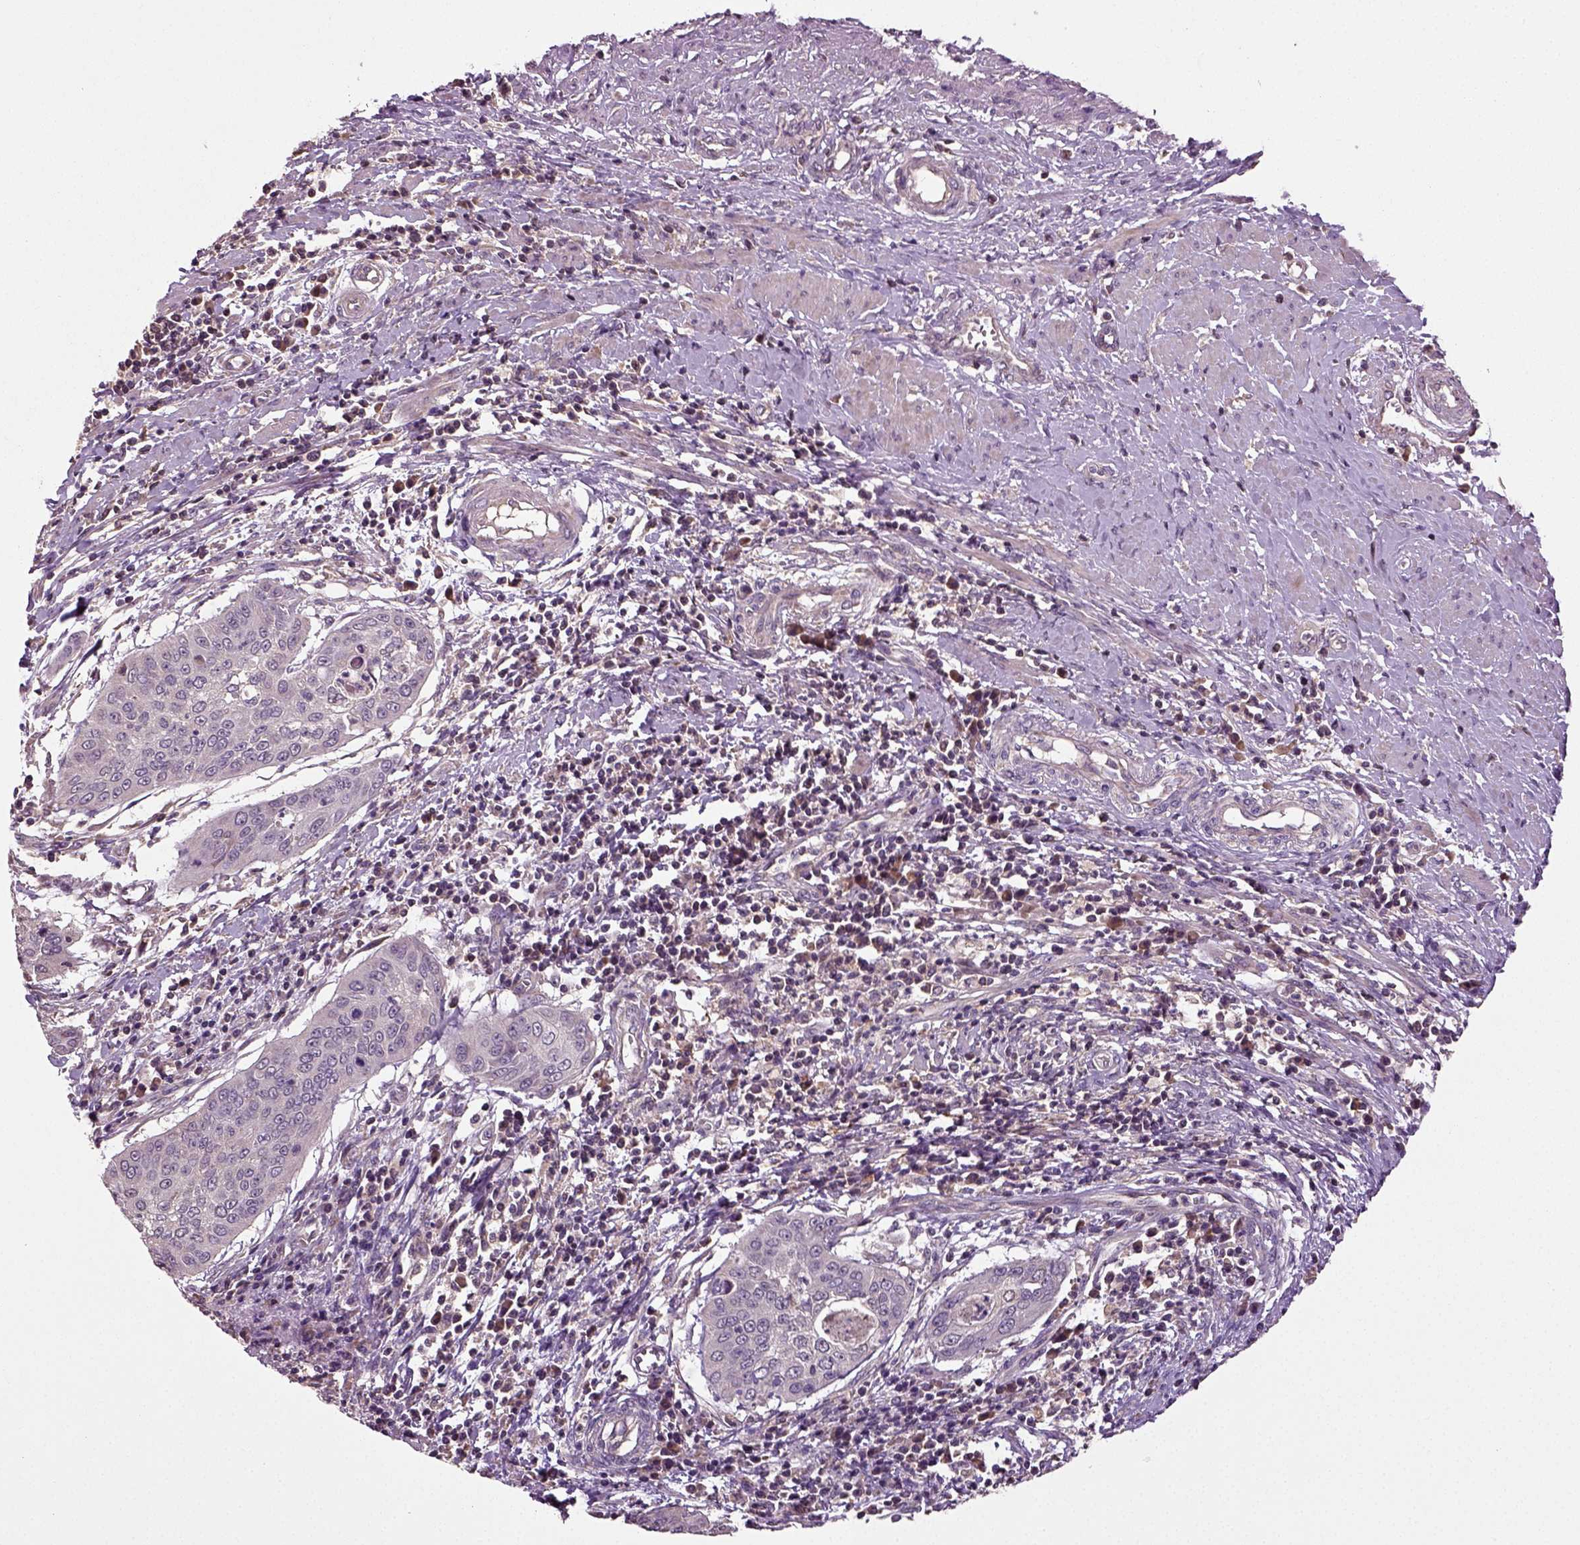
{"staining": {"intensity": "negative", "quantity": "none", "location": "none"}, "tissue": "cervical cancer", "cell_type": "Tumor cells", "image_type": "cancer", "snomed": [{"axis": "morphology", "description": "Squamous cell carcinoma, NOS"}, {"axis": "topography", "description": "Cervix"}], "caption": "High power microscopy micrograph of an IHC micrograph of squamous cell carcinoma (cervical), revealing no significant staining in tumor cells. The staining was performed using DAB to visualize the protein expression in brown, while the nuclei were stained in blue with hematoxylin (Magnification: 20x).", "gene": "ERV3-1", "patient": {"sex": "female", "age": 39}}